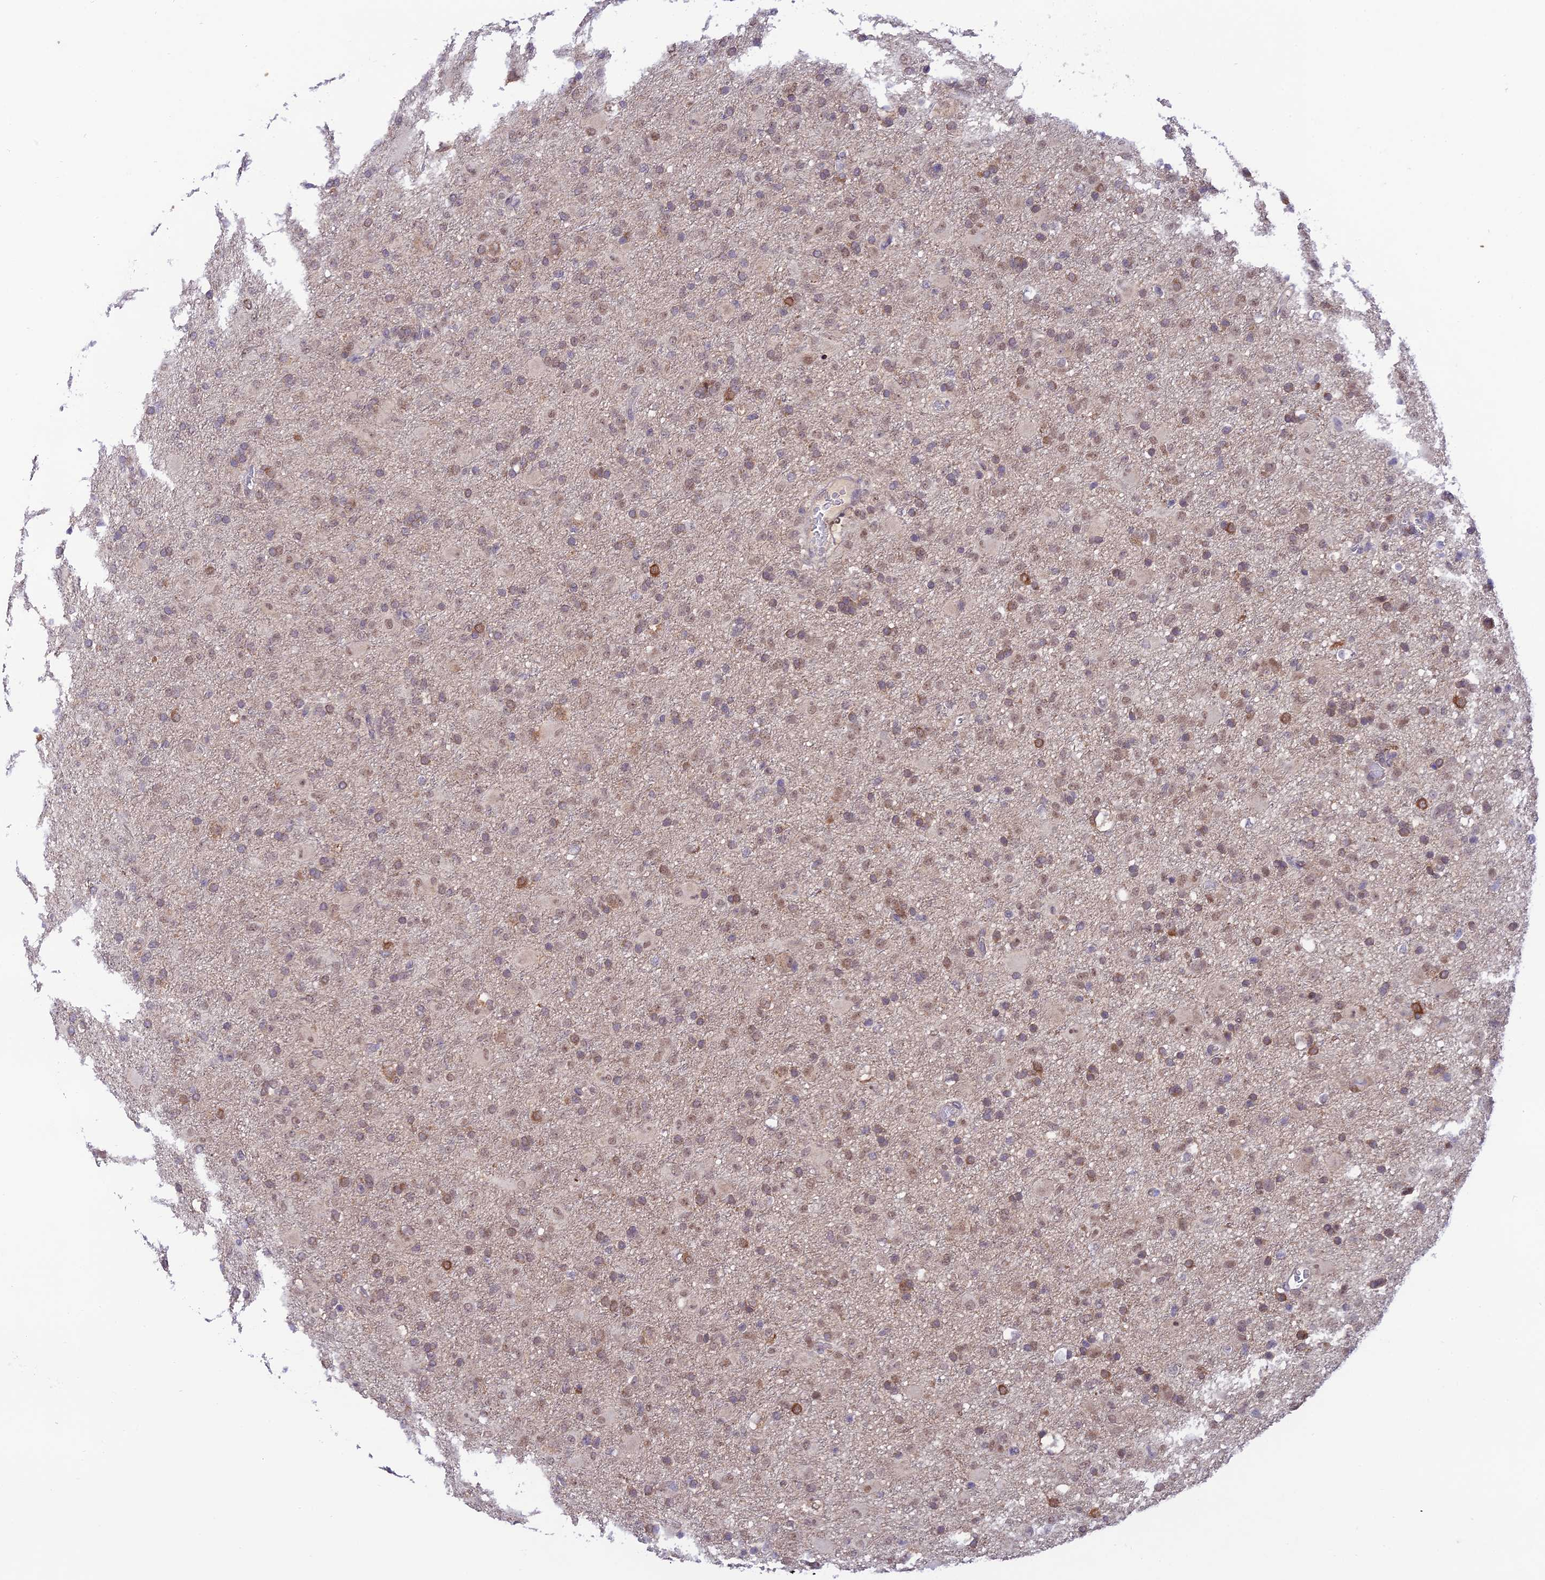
{"staining": {"intensity": "moderate", "quantity": ">75%", "location": "nuclear"}, "tissue": "glioma", "cell_type": "Tumor cells", "image_type": "cancer", "snomed": [{"axis": "morphology", "description": "Glioma, malignant, Low grade"}, {"axis": "topography", "description": "Brain"}], "caption": "Immunohistochemical staining of human glioma demonstrates medium levels of moderate nuclear staining in about >75% of tumor cells.", "gene": "TRIM40", "patient": {"sex": "male", "age": 65}}